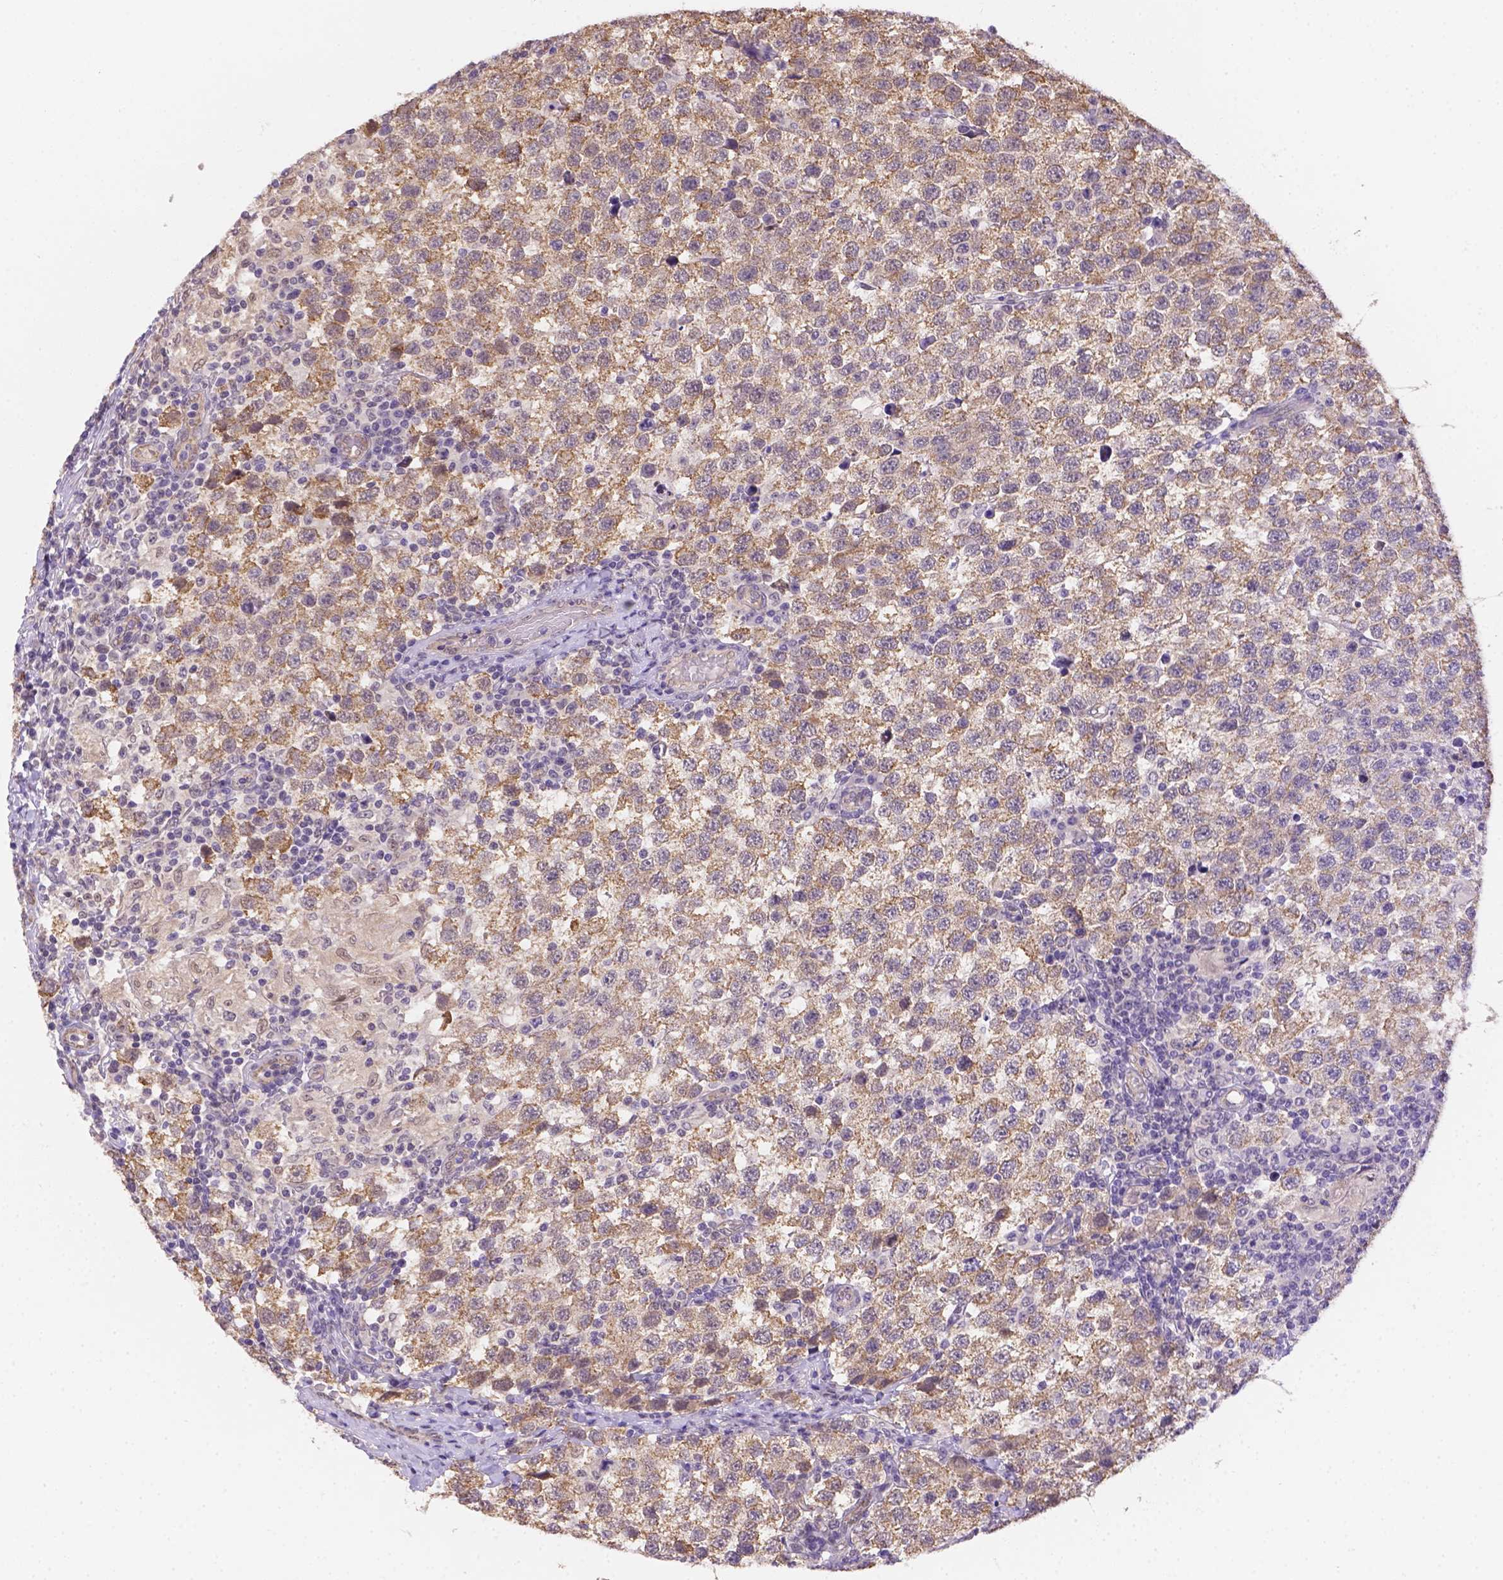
{"staining": {"intensity": "moderate", "quantity": ">75%", "location": "cytoplasmic/membranous"}, "tissue": "testis cancer", "cell_type": "Tumor cells", "image_type": "cancer", "snomed": [{"axis": "morphology", "description": "Seminoma, NOS"}, {"axis": "topography", "description": "Testis"}], "caption": "Human testis cancer (seminoma) stained with a protein marker reveals moderate staining in tumor cells.", "gene": "NXPE2", "patient": {"sex": "male", "age": 34}}